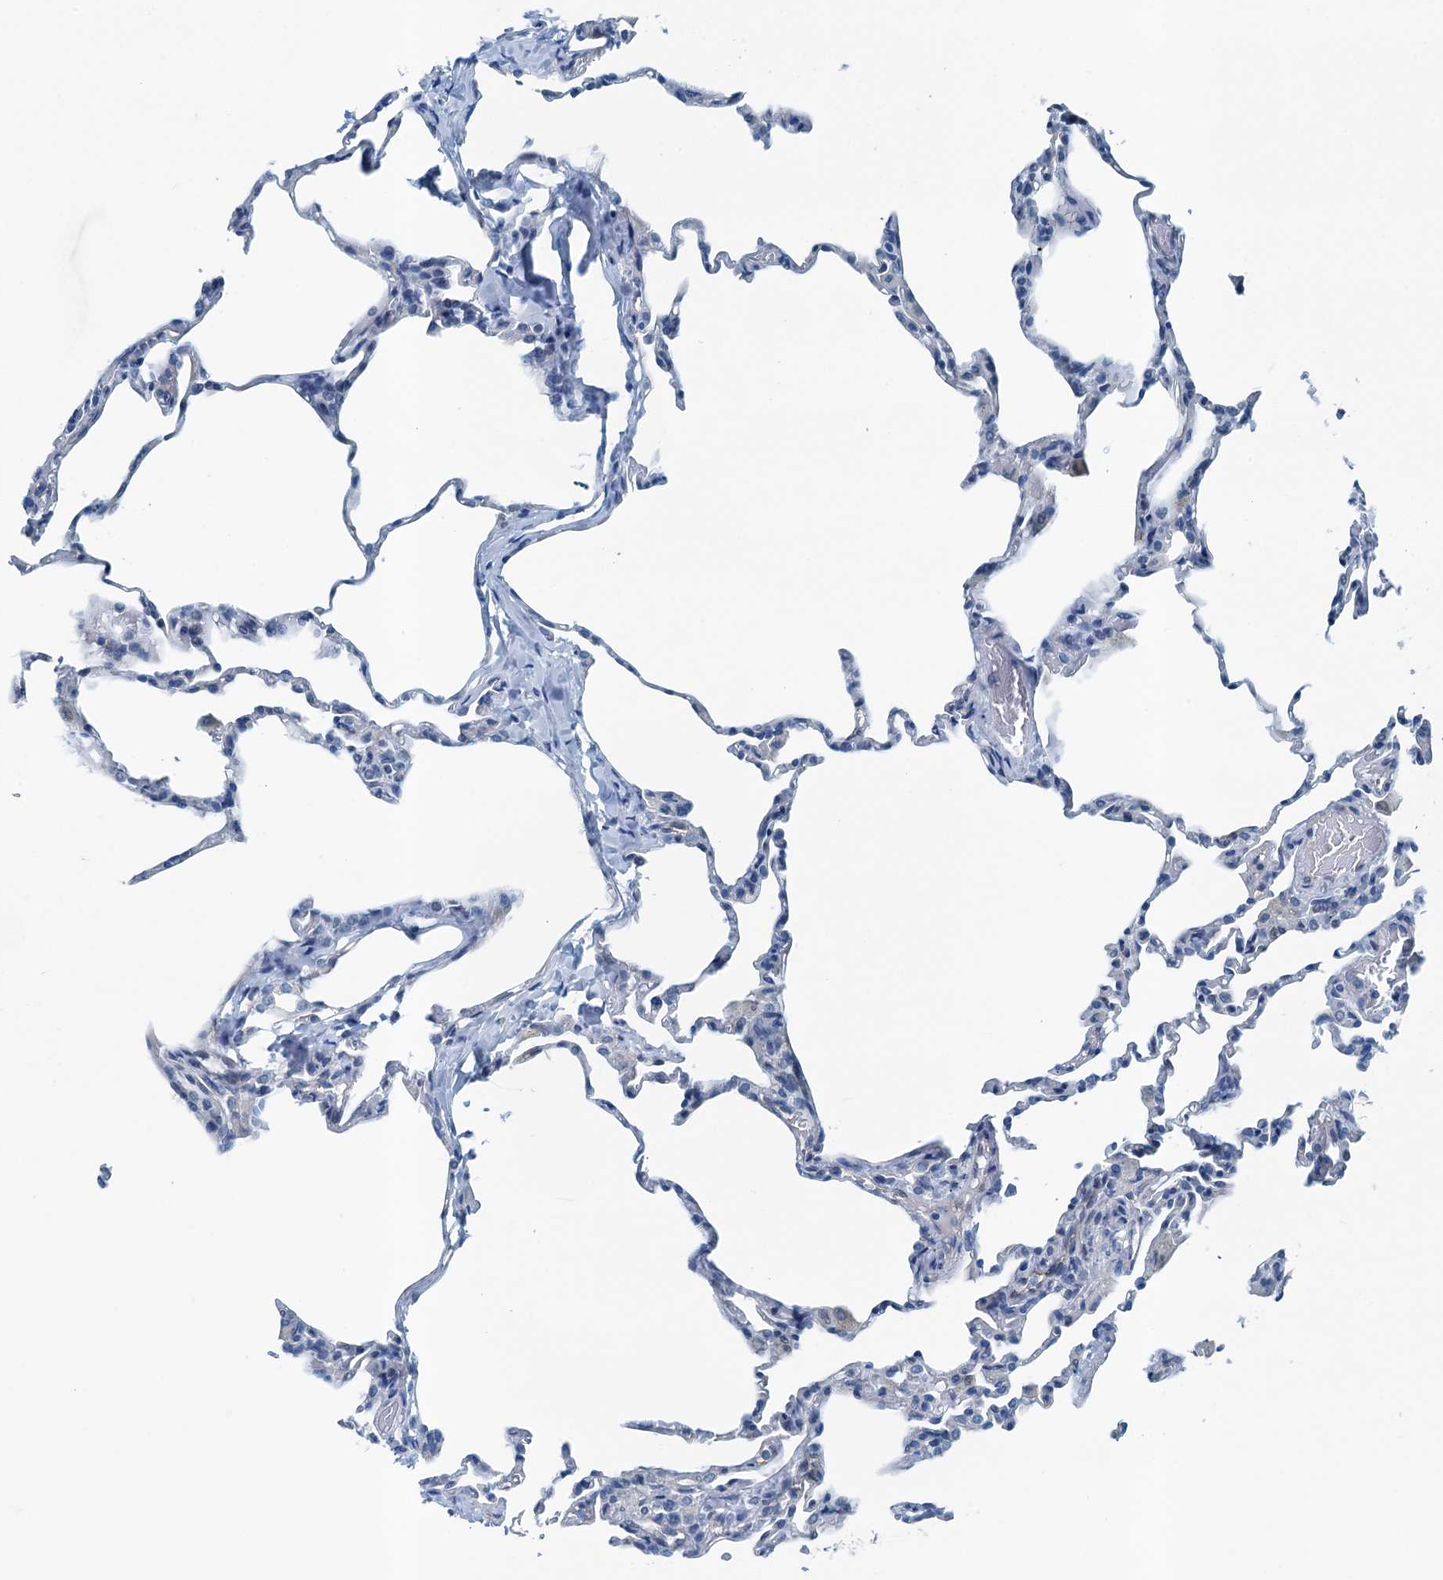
{"staining": {"intensity": "negative", "quantity": "none", "location": "none"}, "tissue": "lung", "cell_type": "Alveolar cells", "image_type": "normal", "snomed": [{"axis": "morphology", "description": "Normal tissue, NOS"}, {"axis": "topography", "description": "Lung"}], "caption": "IHC histopathology image of unremarkable lung: human lung stained with DAB displays no significant protein staining in alveolar cells.", "gene": "GFOD2", "patient": {"sex": "male", "age": 20}}